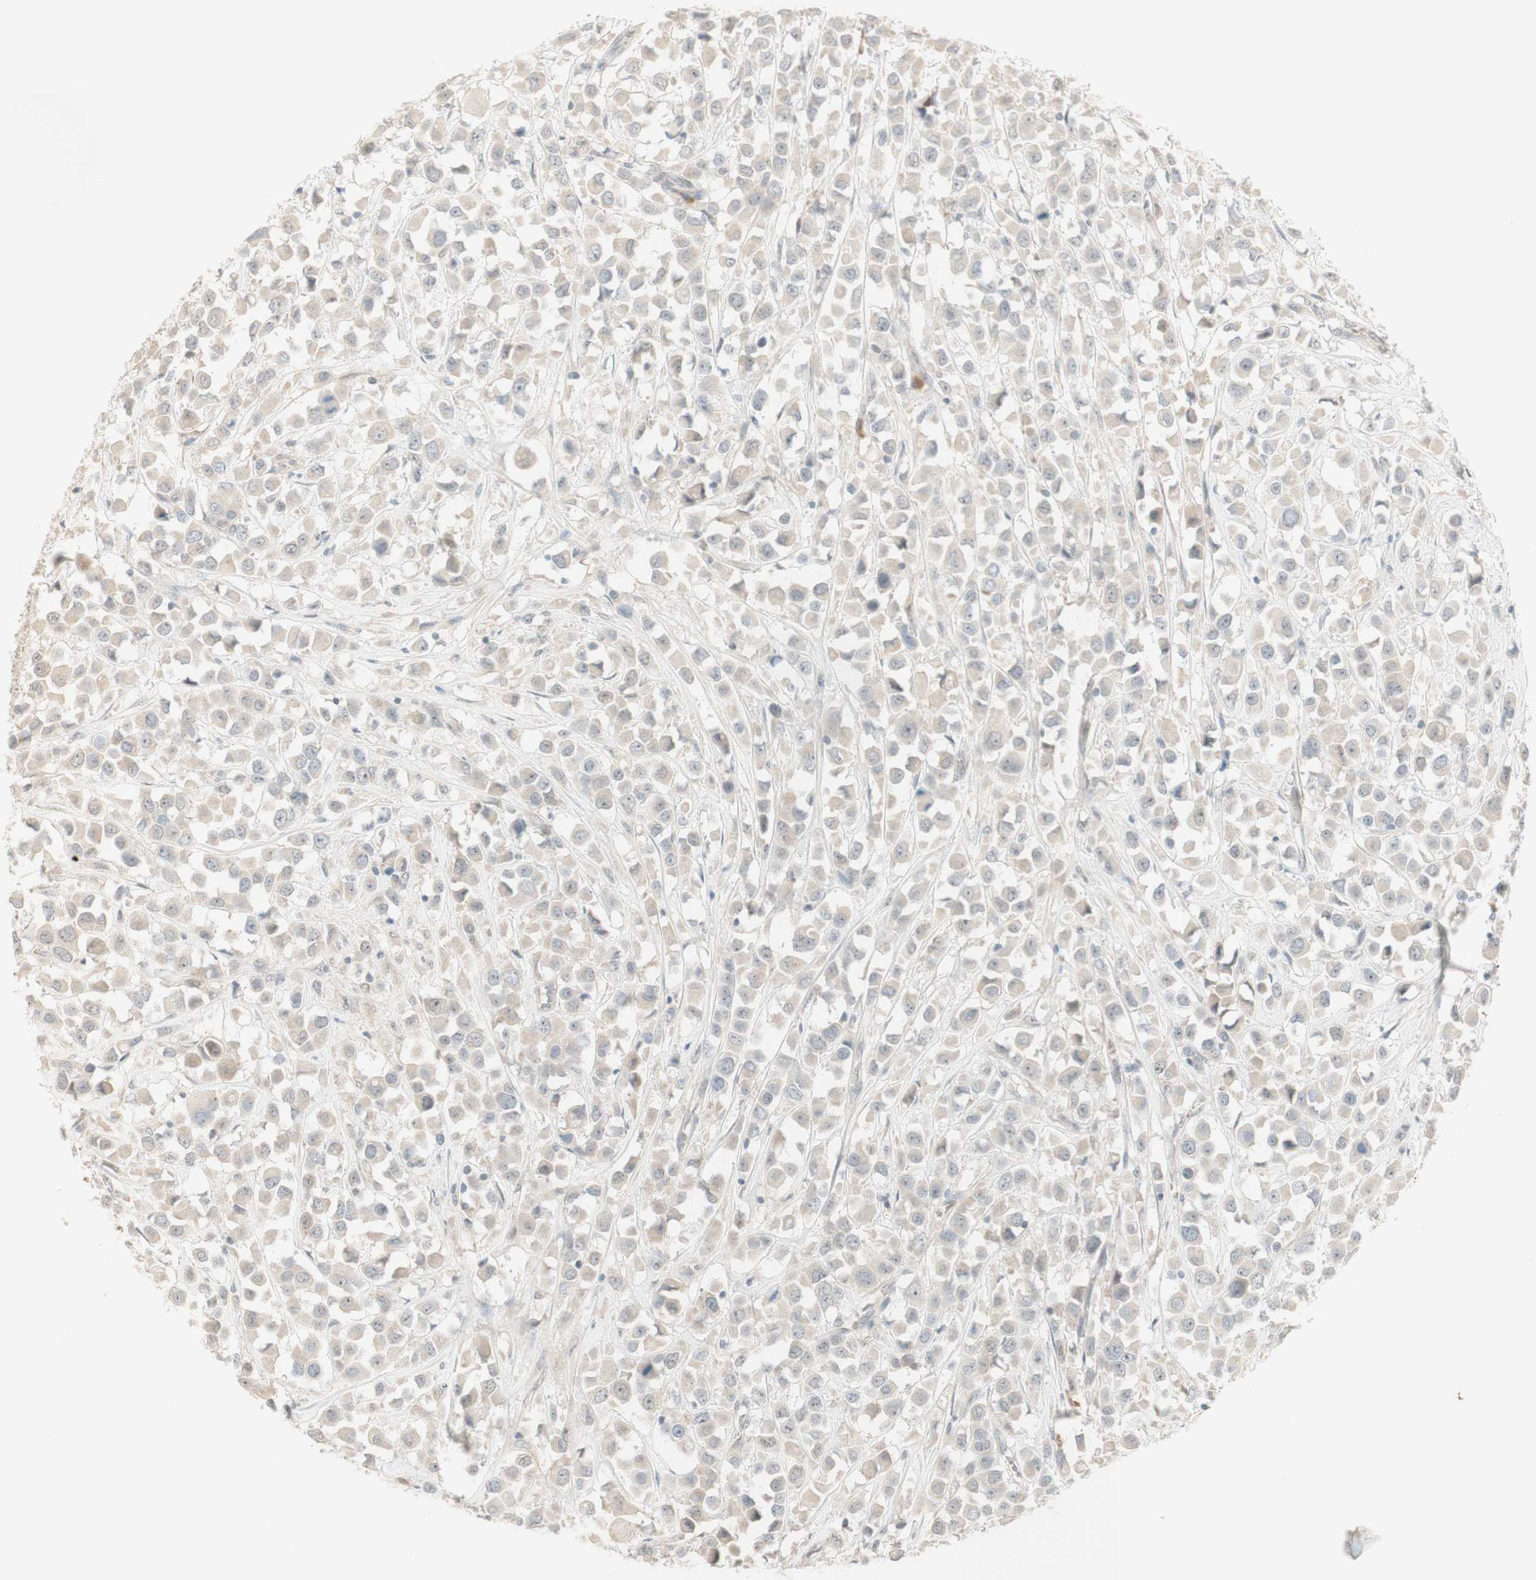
{"staining": {"intensity": "weak", "quantity": "25%-75%", "location": "cytoplasmic/membranous"}, "tissue": "breast cancer", "cell_type": "Tumor cells", "image_type": "cancer", "snomed": [{"axis": "morphology", "description": "Duct carcinoma"}, {"axis": "topography", "description": "Breast"}], "caption": "Protein staining reveals weak cytoplasmic/membranous positivity in approximately 25%-75% of tumor cells in breast cancer. (Brightfield microscopy of DAB IHC at high magnification).", "gene": "PLCD4", "patient": {"sex": "female", "age": 61}}